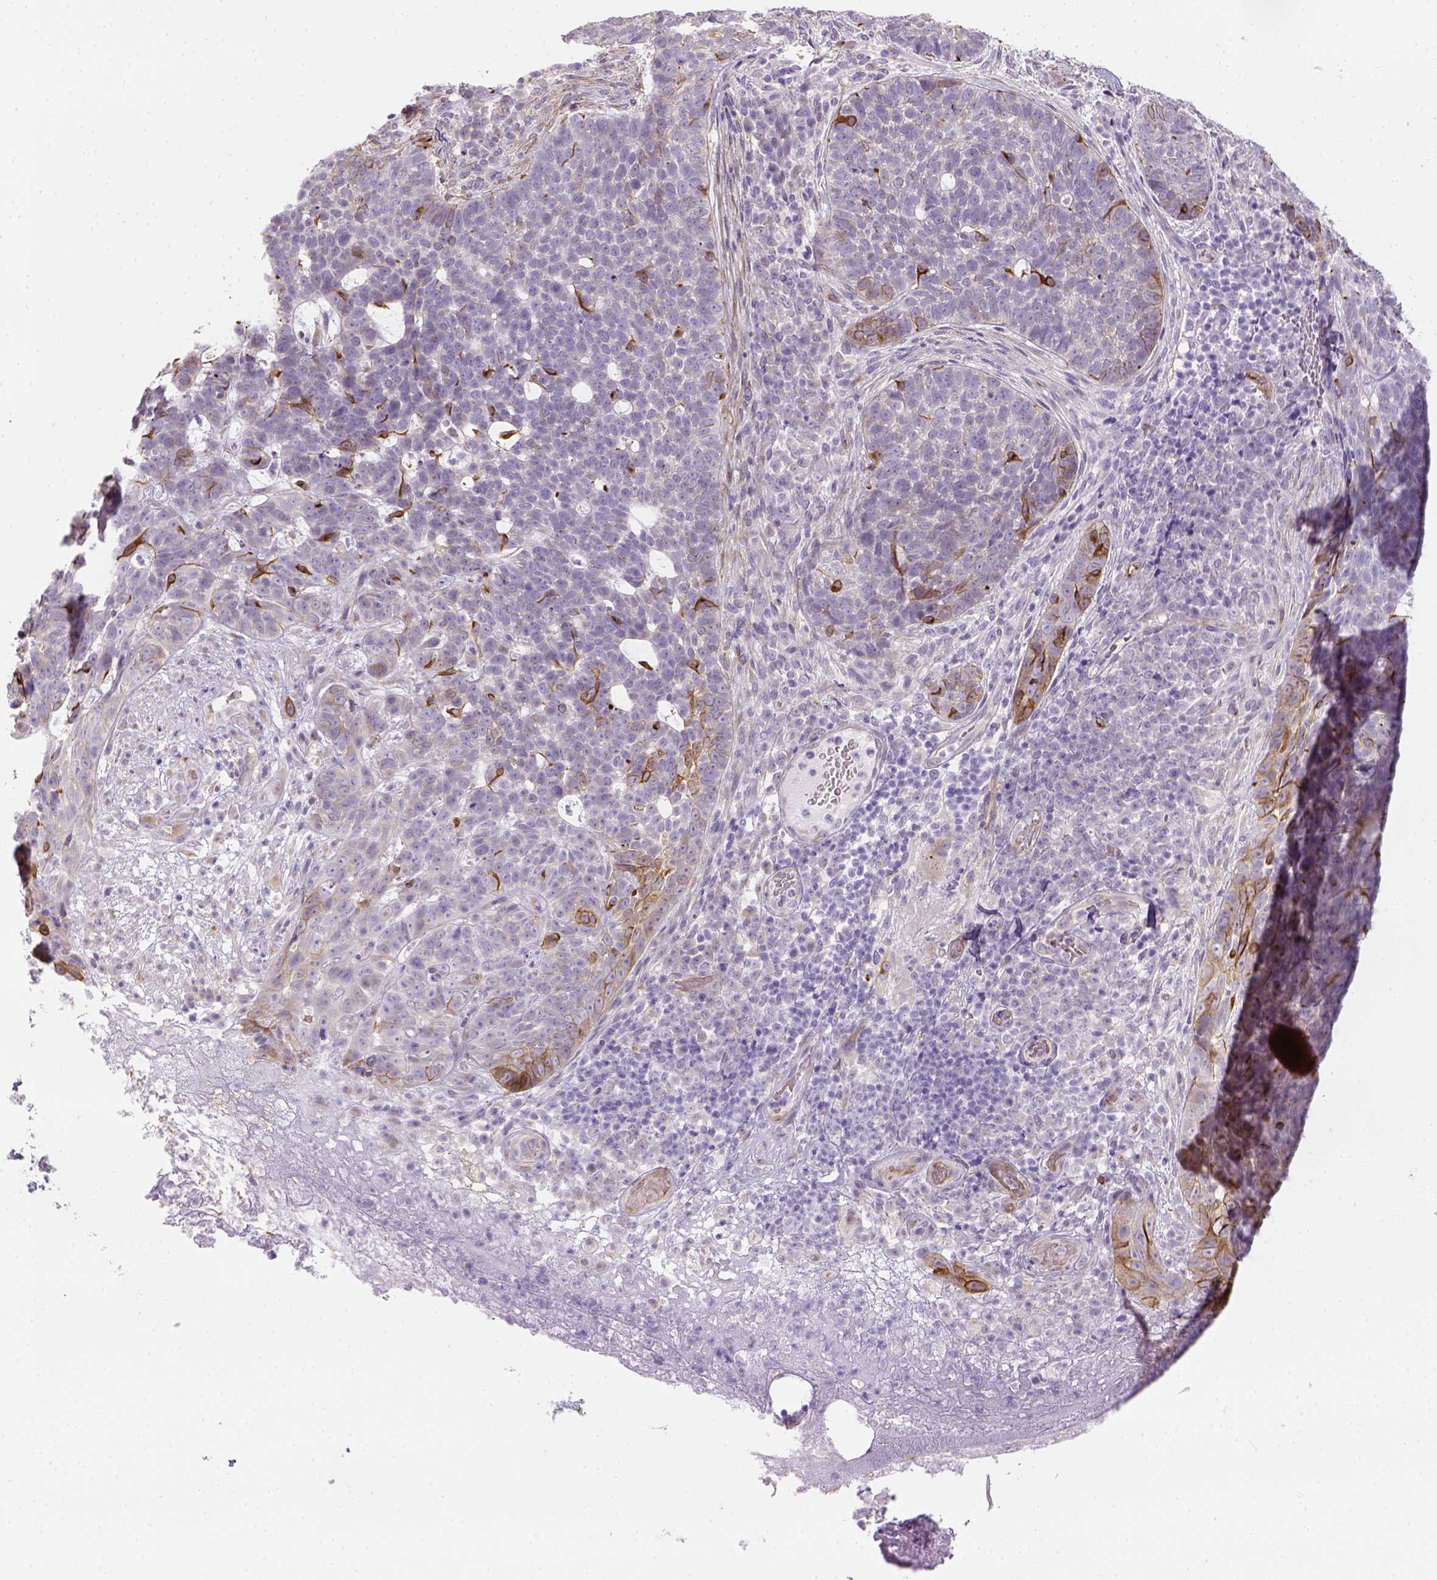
{"staining": {"intensity": "strong", "quantity": "<25%", "location": "cytoplasmic/membranous"}, "tissue": "skin cancer", "cell_type": "Tumor cells", "image_type": "cancer", "snomed": [{"axis": "morphology", "description": "Basal cell carcinoma"}, {"axis": "topography", "description": "Skin"}], "caption": "Immunohistochemical staining of human basal cell carcinoma (skin) exhibits medium levels of strong cytoplasmic/membranous protein expression in about <25% of tumor cells.", "gene": "CACNB1", "patient": {"sex": "female", "age": 69}}